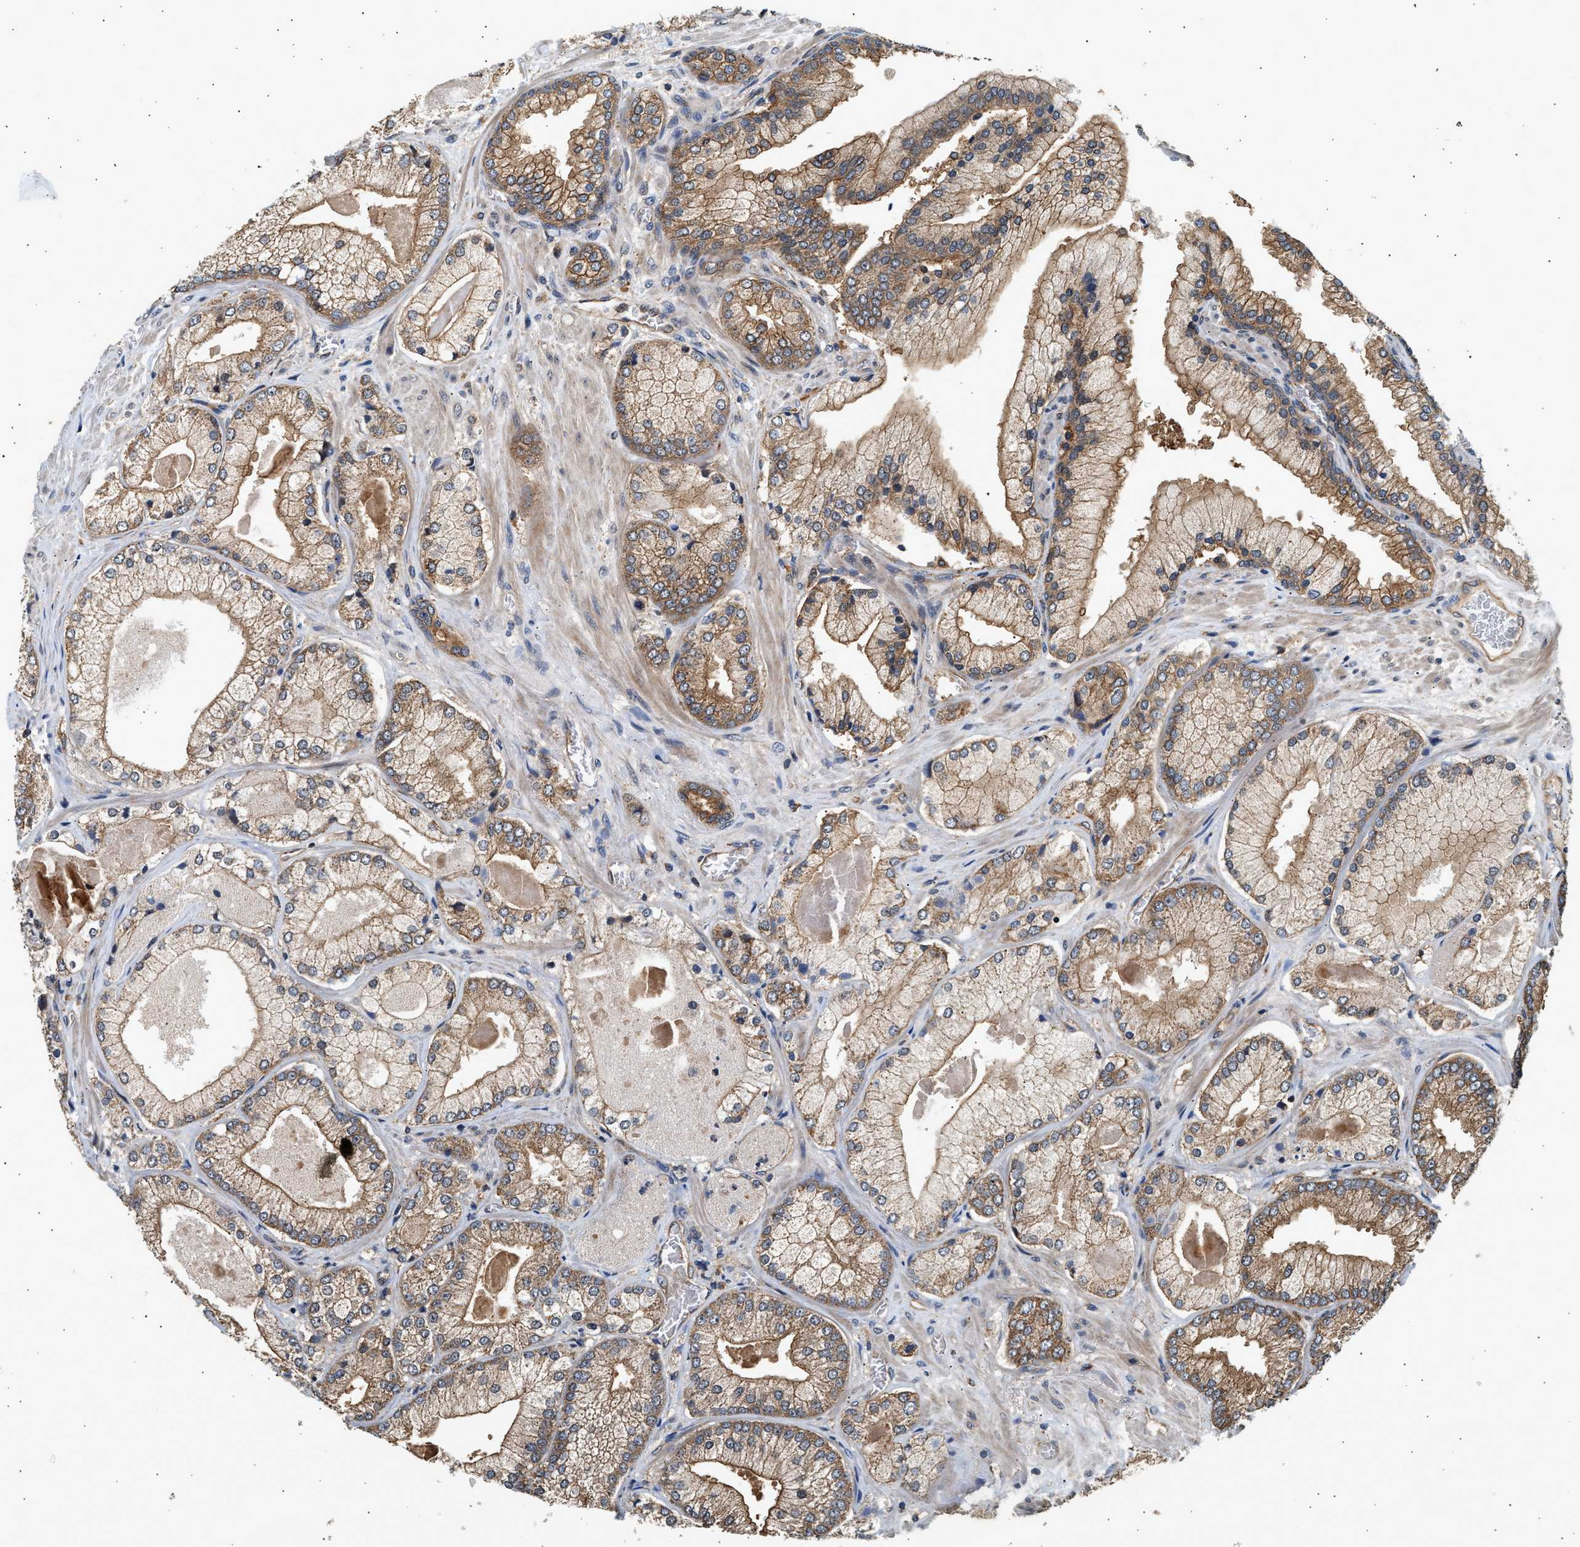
{"staining": {"intensity": "moderate", "quantity": ">75%", "location": "cytoplasmic/membranous"}, "tissue": "prostate cancer", "cell_type": "Tumor cells", "image_type": "cancer", "snomed": [{"axis": "morphology", "description": "Adenocarcinoma, Low grade"}, {"axis": "topography", "description": "Prostate"}], "caption": "Adenocarcinoma (low-grade) (prostate) stained for a protein demonstrates moderate cytoplasmic/membranous positivity in tumor cells.", "gene": "DUSP14", "patient": {"sex": "male", "age": 65}}